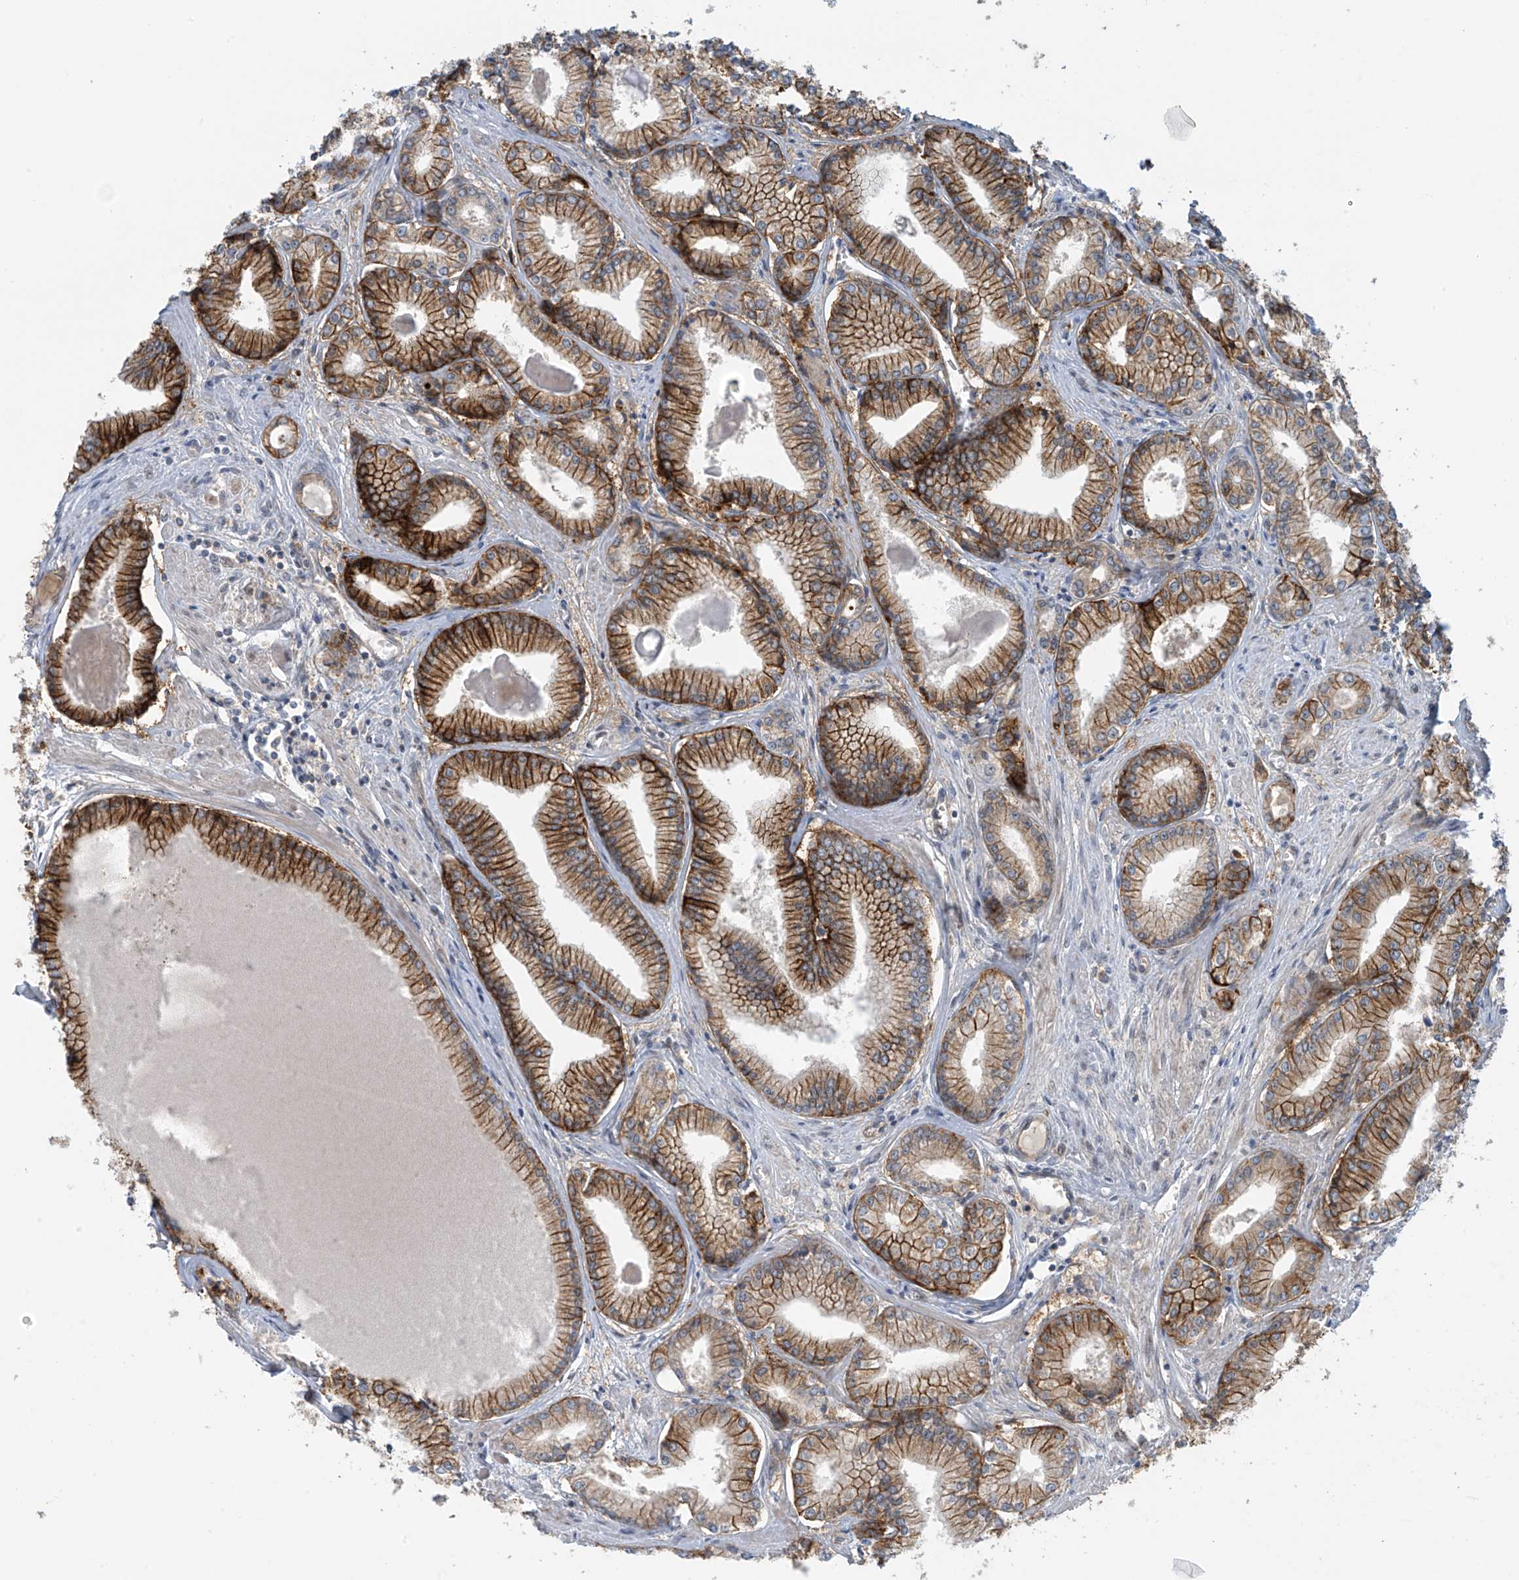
{"staining": {"intensity": "moderate", "quantity": ">75%", "location": "cytoplasmic/membranous"}, "tissue": "prostate cancer", "cell_type": "Tumor cells", "image_type": "cancer", "snomed": [{"axis": "morphology", "description": "Adenocarcinoma, Low grade"}, {"axis": "topography", "description": "Prostate"}], "caption": "Prostate cancer stained with a brown dye exhibits moderate cytoplasmic/membranous positive expression in approximately >75% of tumor cells.", "gene": "FSD1L", "patient": {"sex": "male", "age": 60}}